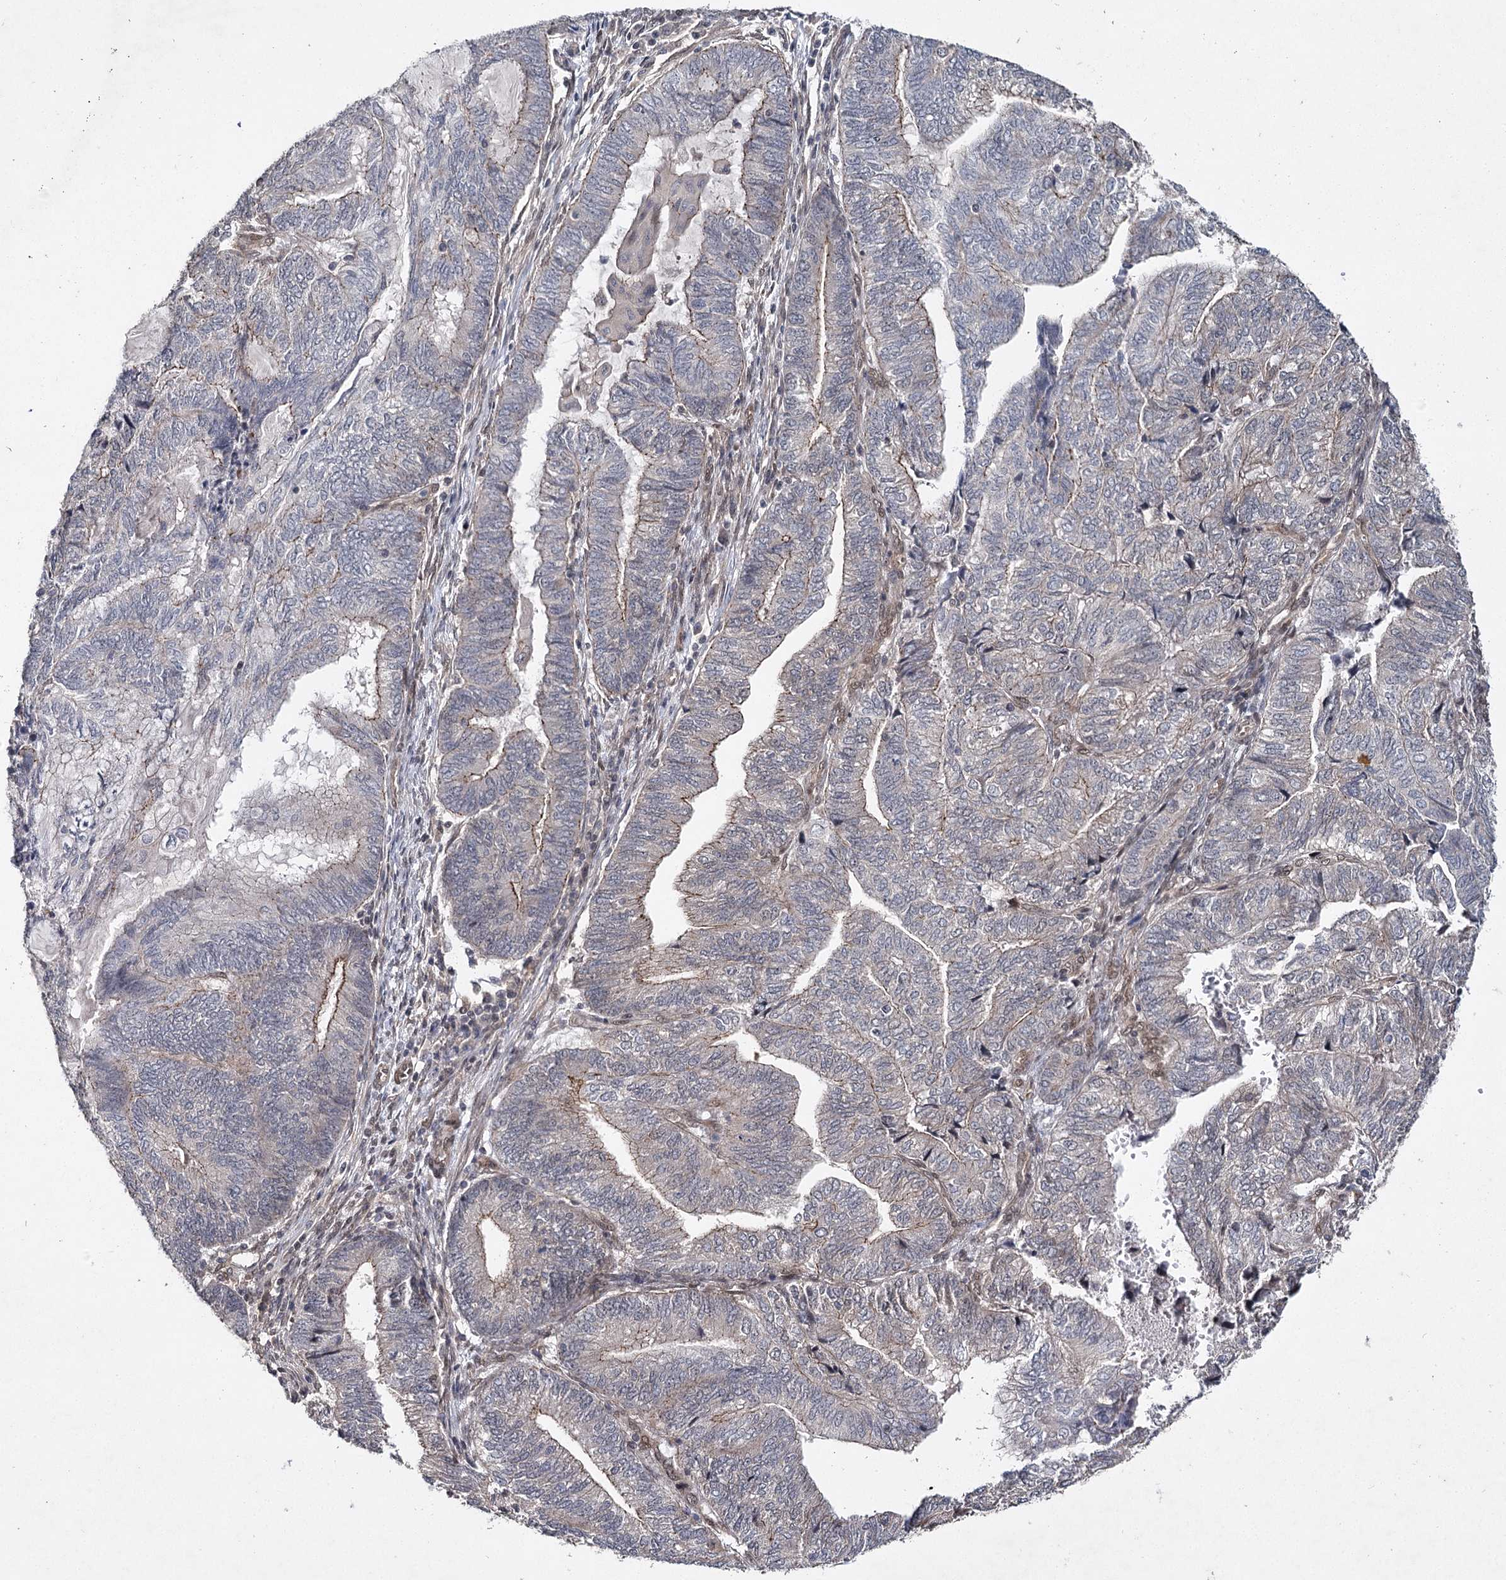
{"staining": {"intensity": "moderate", "quantity": "25%-75%", "location": "cytoplasmic/membranous"}, "tissue": "endometrial cancer", "cell_type": "Tumor cells", "image_type": "cancer", "snomed": [{"axis": "morphology", "description": "Adenocarcinoma, NOS"}, {"axis": "topography", "description": "Uterus"}, {"axis": "topography", "description": "Endometrium"}], "caption": "Immunohistochemical staining of human endometrial cancer (adenocarcinoma) demonstrates moderate cytoplasmic/membranous protein positivity in approximately 25%-75% of tumor cells. The protein is stained brown, and the nuclei are stained in blue (DAB IHC with brightfield microscopy, high magnification).", "gene": "DCUN1D4", "patient": {"sex": "female", "age": 70}}